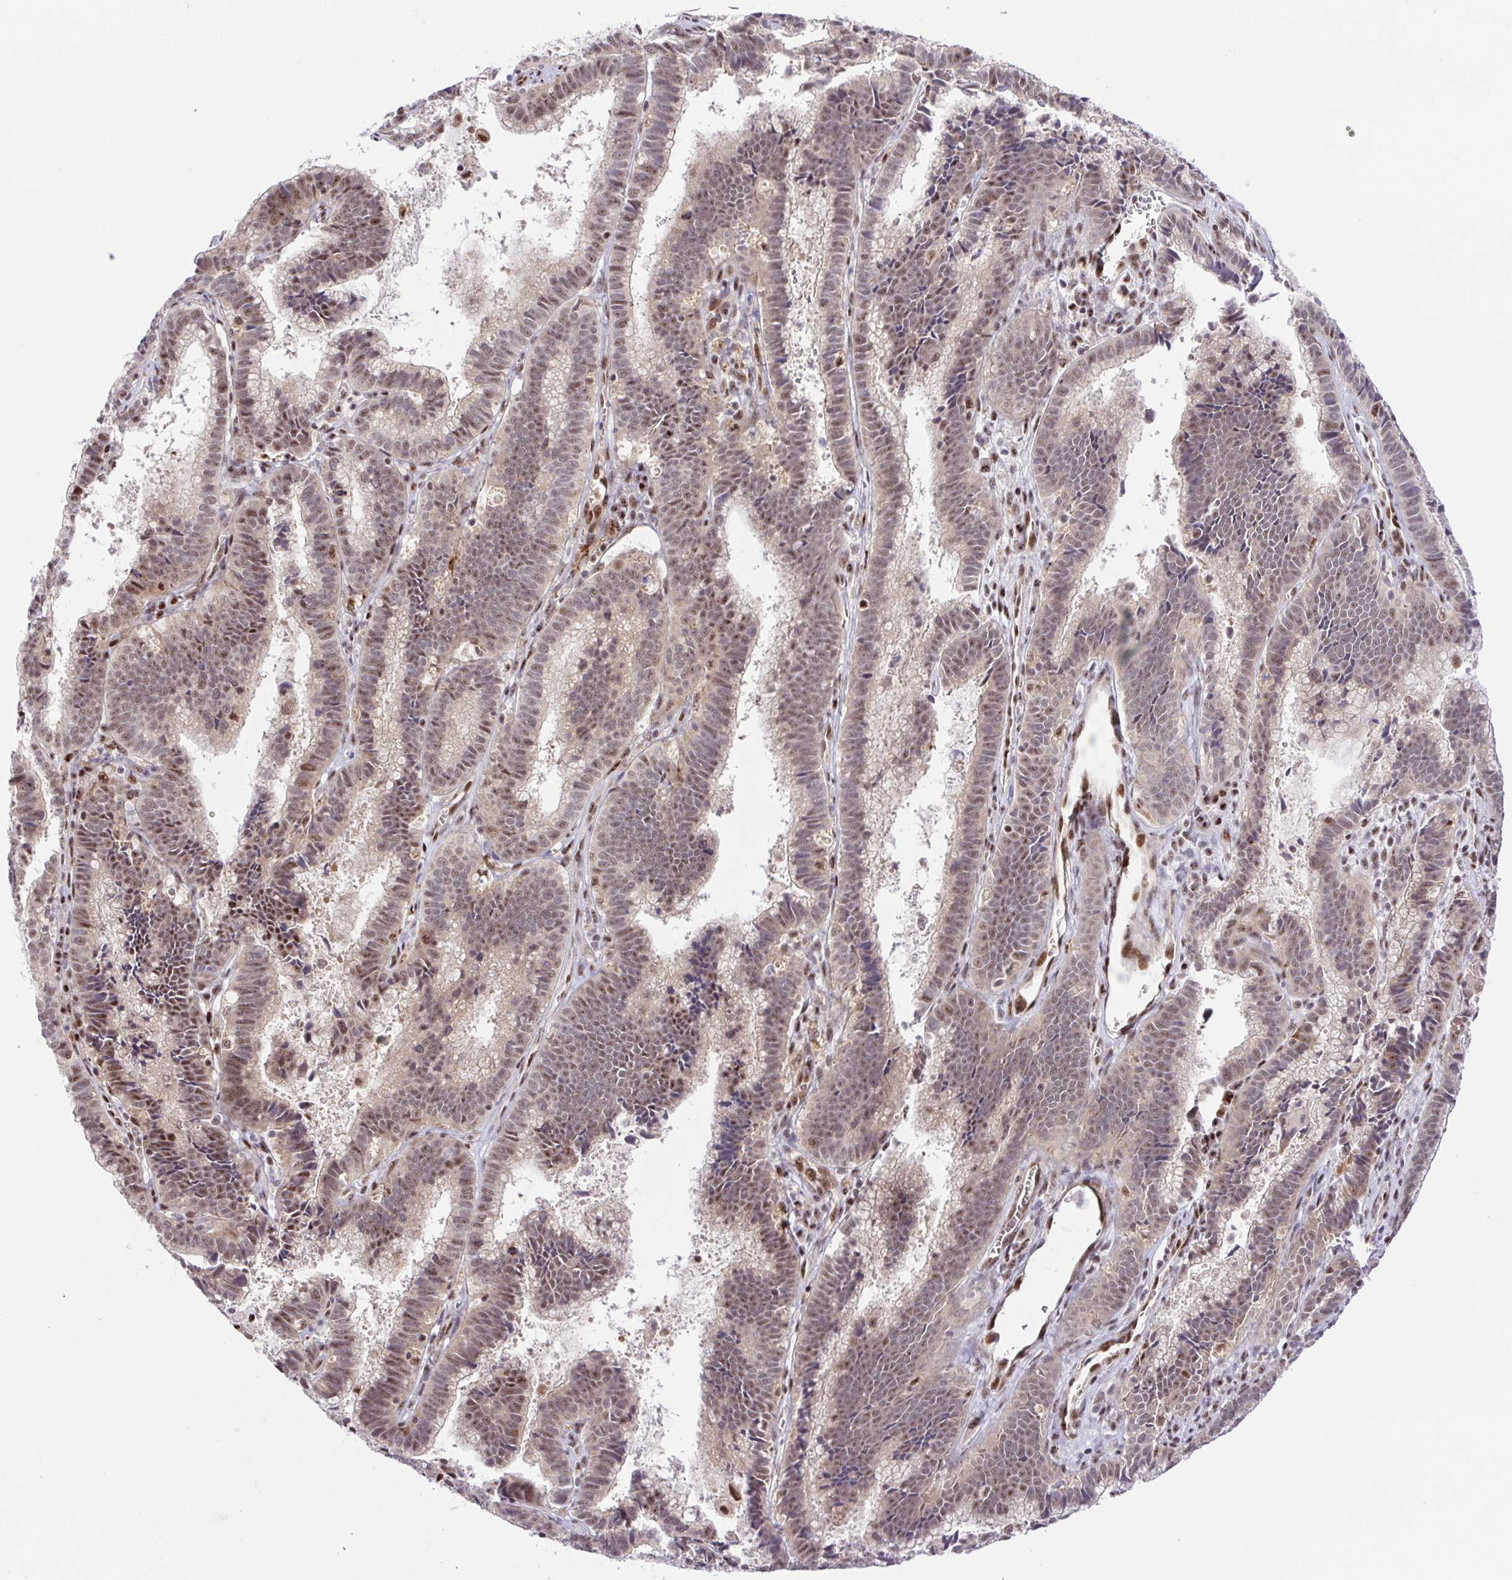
{"staining": {"intensity": "moderate", "quantity": ">75%", "location": "cytoplasmic/membranous,nuclear"}, "tissue": "cervical cancer", "cell_type": "Tumor cells", "image_type": "cancer", "snomed": [{"axis": "morphology", "description": "Adenocarcinoma, NOS"}, {"axis": "topography", "description": "Cervix"}], "caption": "The histopathology image shows staining of cervical cancer (adenocarcinoma), revealing moderate cytoplasmic/membranous and nuclear protein positivity (brown color) within tumor cells.", "gene": "ERG", "patient": {"sex": "female", "age": 61}}